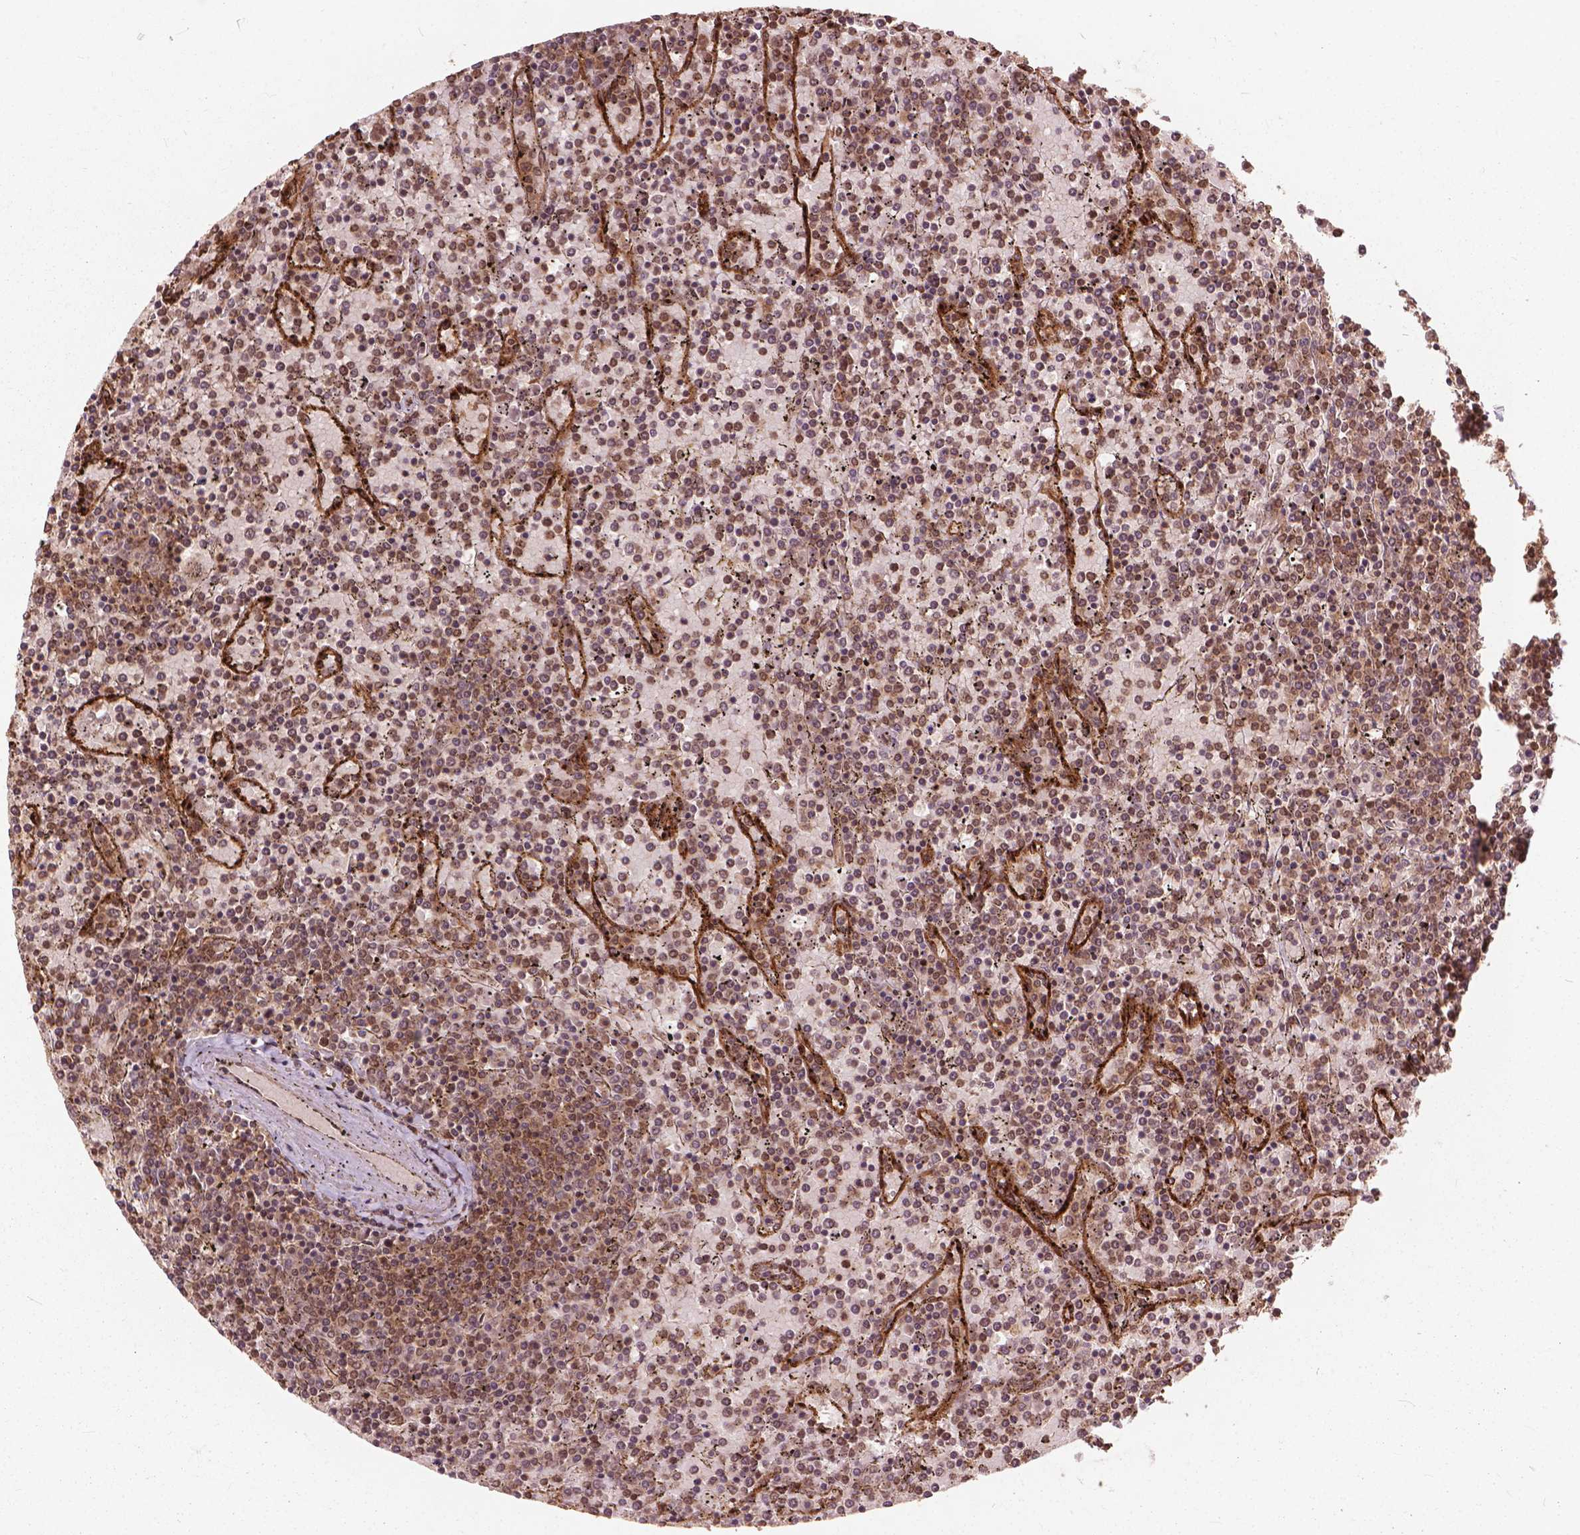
{"staining": {"intensity": "moderate", "quantity": "25%-75%", "location": "cytoplasmic/membranous,nuclear"}, "tissue": "lymphoma", "cell_type": "Tumor cells", "image_type": "cancer", "snomed": [{"axis": "morphology", "description": "Malignant lymphoma, non-Hodgkin's type, Low grade"}, {"axis": "topography", "description": "Spleen"}], "caption": "DAB immunohistochemical staining of low-grade malignant lymphoma, non-Hodgkin's type shows moderate cytoplasmic/membranous and nuclear protein positivity in approximately 25%-75% of tumor cells.", "gene": "SSU72", "patient": {"sex": "female", "age": 77}}